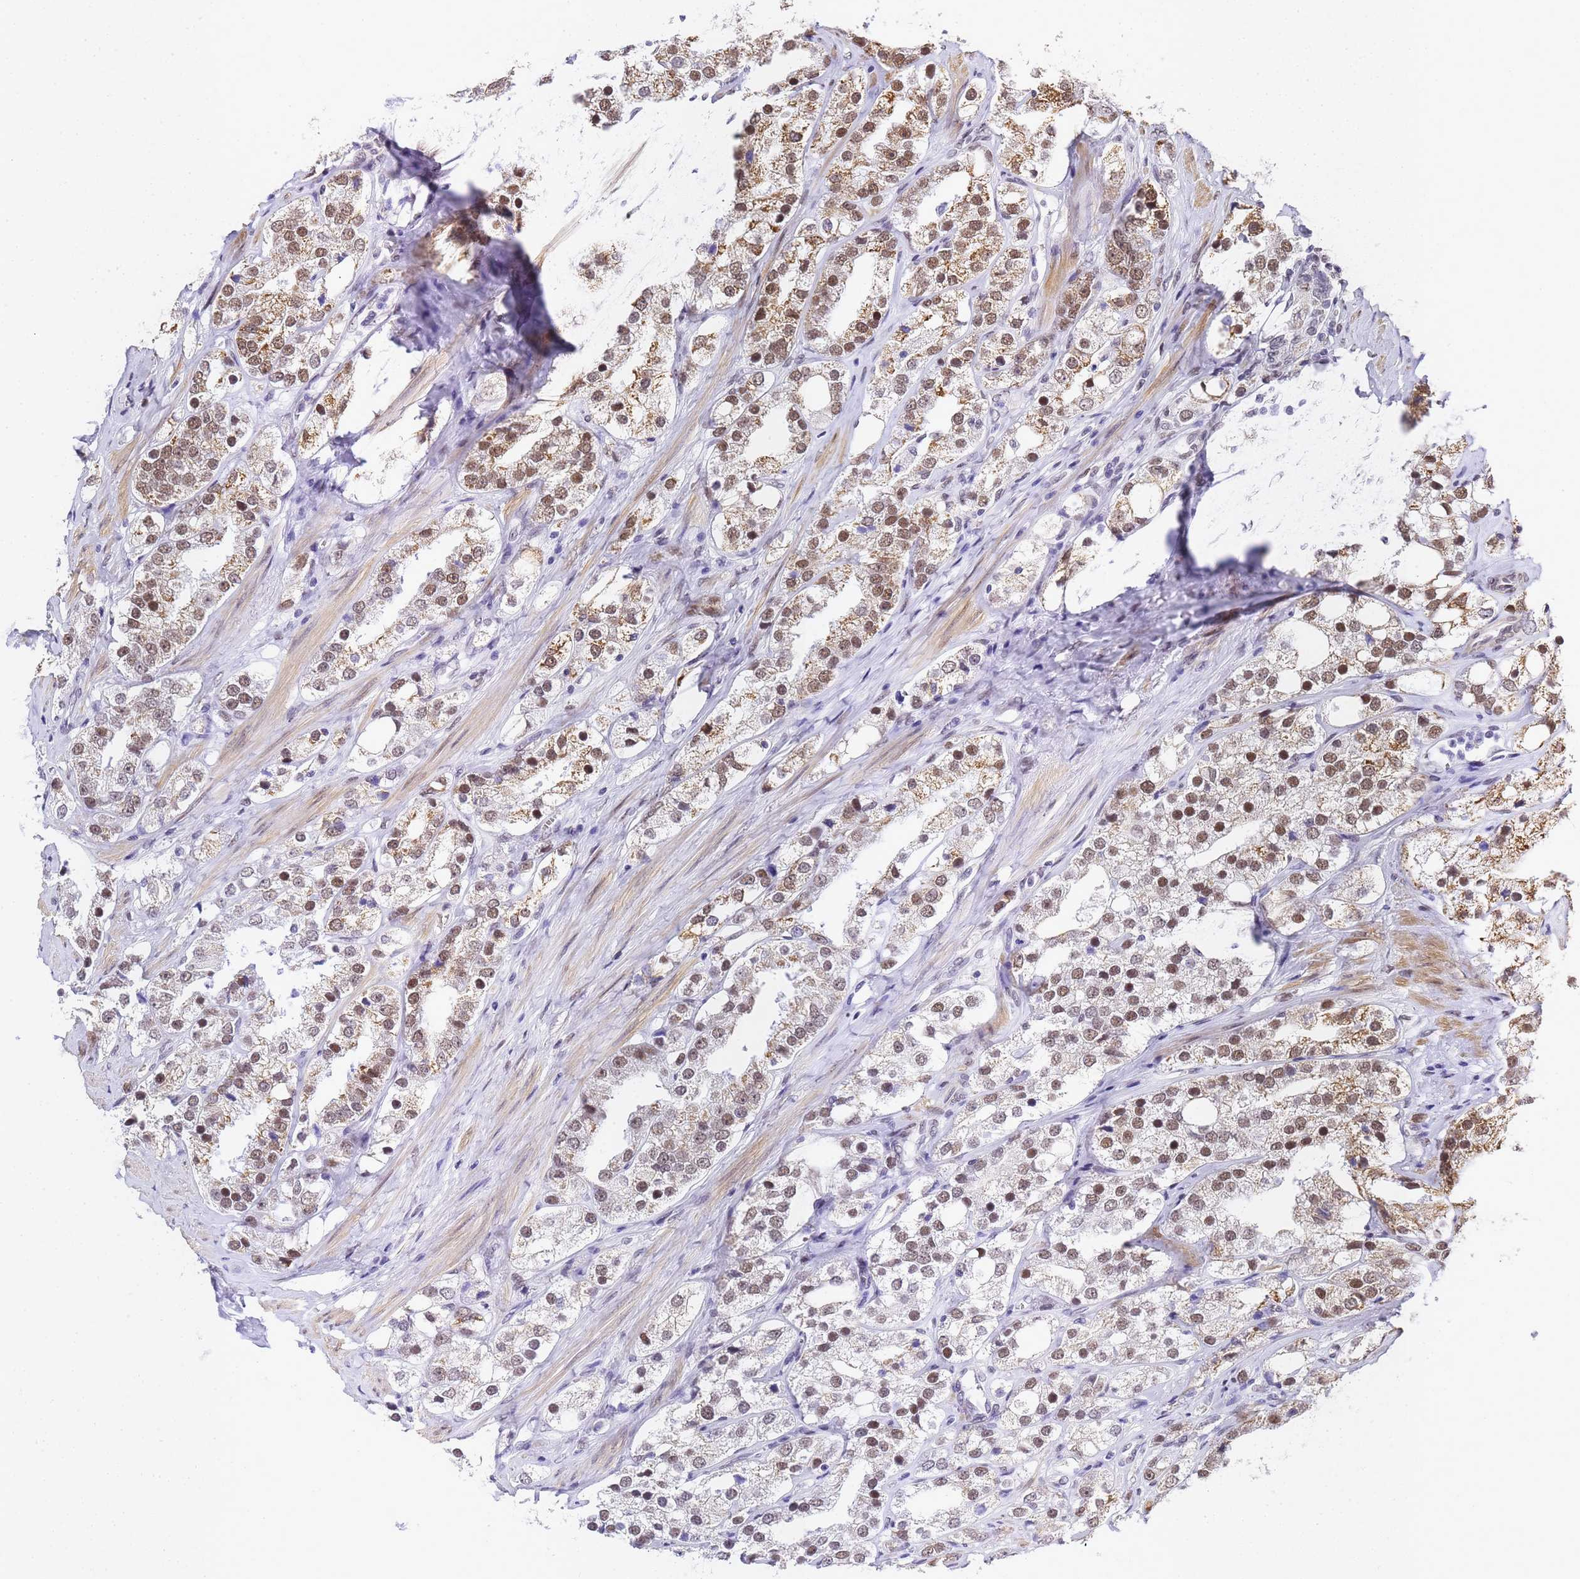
{"staining": {"intensity": "moderate", "quantity": ">75%", "location": "cytoplasmic/membranous,nuclear"}, "tissue": "prostate cancer", "cell_type": "Tumor cells", "image_type": "cancer", "snomed": [{"axis": "morphology", "description": "Adenocarcinoma, NOS"}, {"axis": "topography", "description": "Prostate"}], "caption": "Prostate adenocarcinoma stained for a protein (brown) exhibits moderate cytoplasmic/membranous and nuclear positive positivity in approximately >75% of tumor cells.", "gene": "POLR1A", "patient": {"sex": "male", "age": 79}}